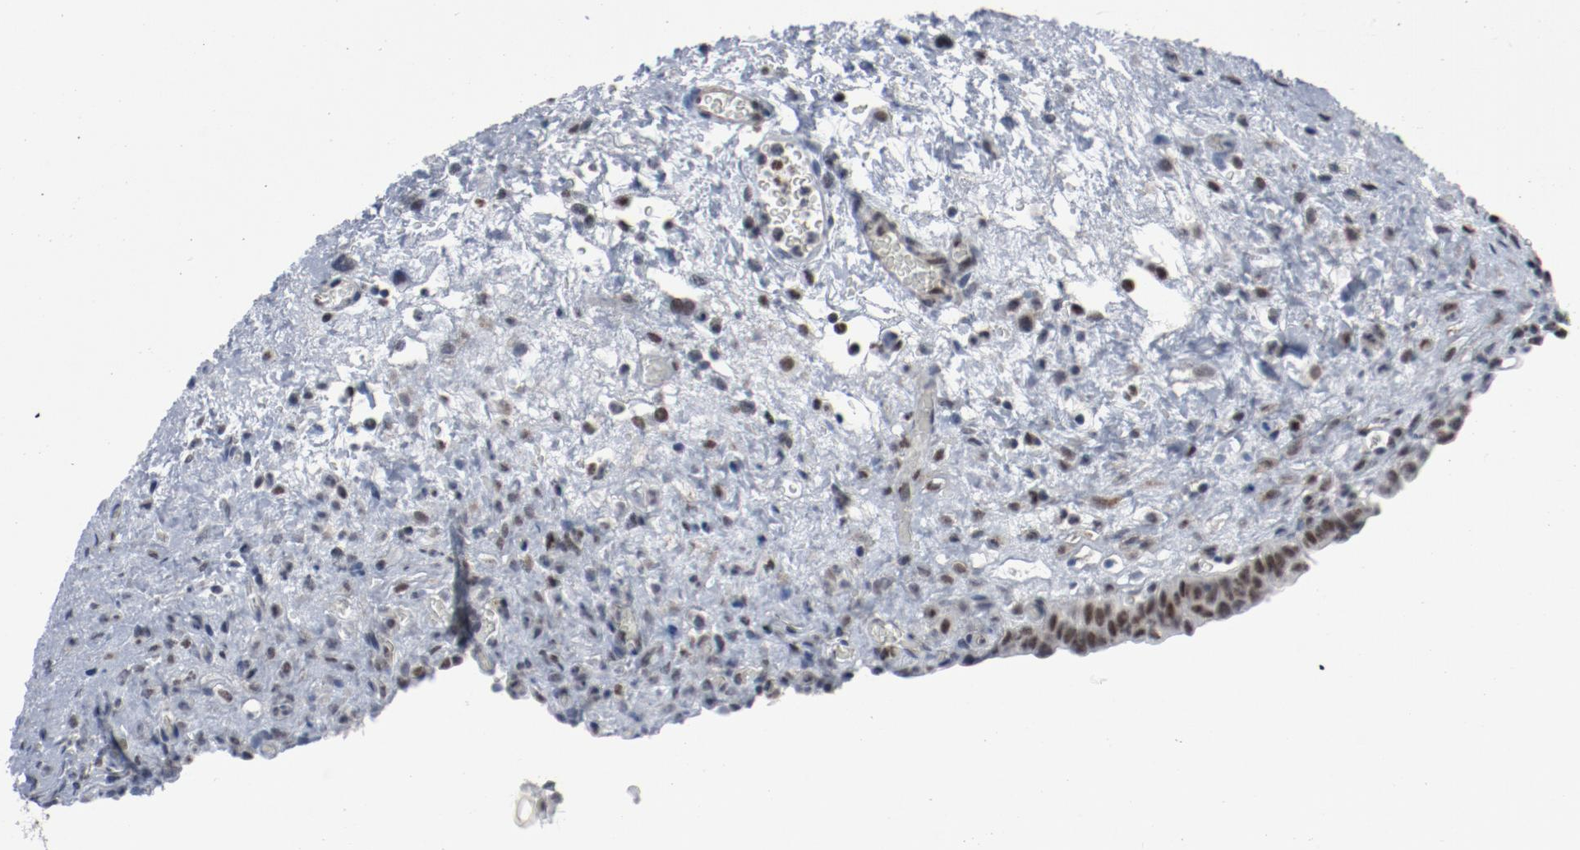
{"staining": {"intensity": "moderate", "quantity": ">75%", "location": "nuclear"}, "tissue": "urinary bladder", "cell_type": "Urothelial cells", "image_type": "normal", "snomed": [{"axis": "morphology", "description": "Normal tissue, NOS"}, {"axis": "morphology", "description": "Dysplasia, NOS"}, {"axis": "topography", "description": "Urinary bladder"}], "caption": "Immunohistochemical staining of normal urinary bladder displays moderate nuclear protein expression in approximately >75% of urothelial cells.", "gene": "JMJD6", "patient": {"sex": "male", "age": 35}}